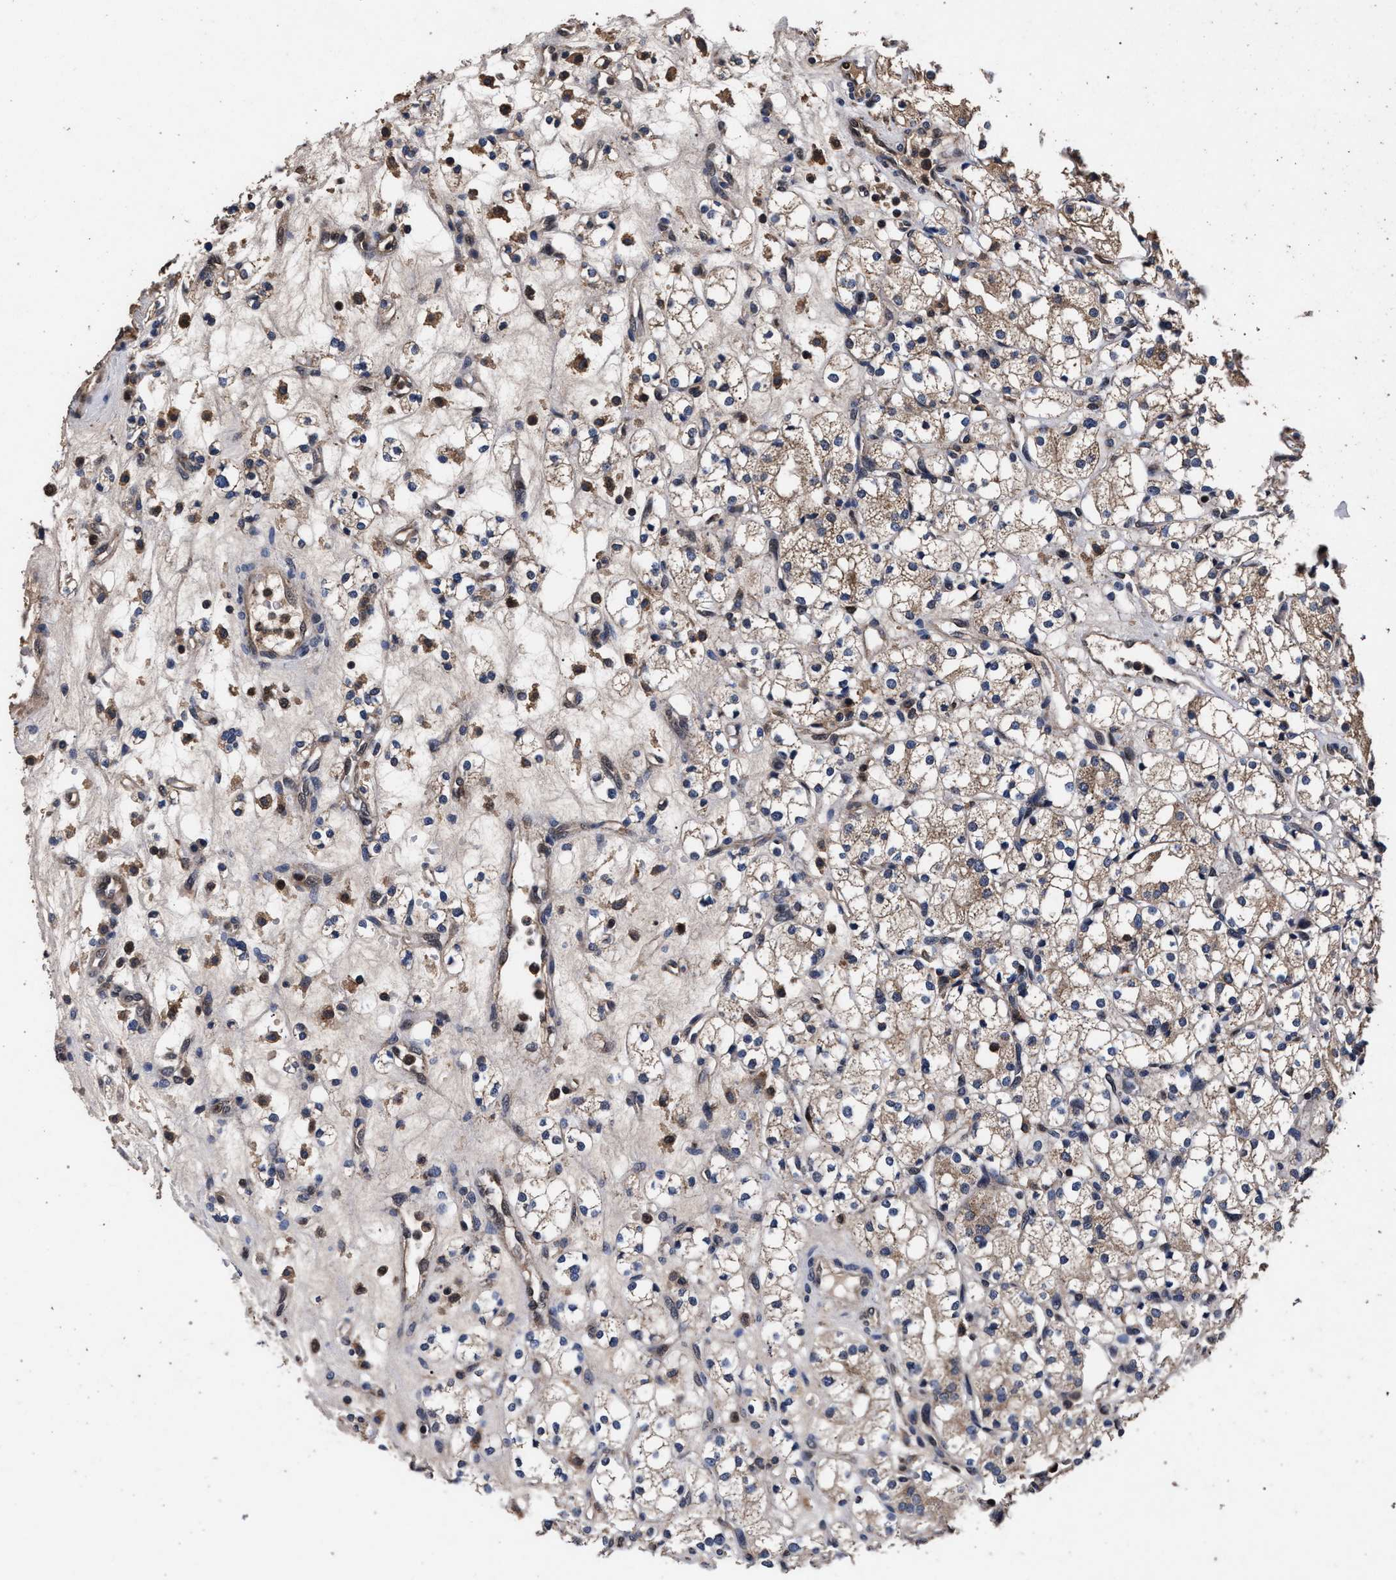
{"staining": {"intensity": "weak", "quantity": ">75%", "location": "cytoplasmic/membranous"}, "tissue": "renal cancer", "cell_type": "Tumor cells", "image_type": "cancer", "snomed": [{"axis": "morphology", "description": "Adenocarcinoma, NOS"}, {"axis": "topography", "description": "Kidney"}], "caption": "Immunohistochemical staining of renal adenocarcinoma displays low levels of weak cytoplasmic/membranous staining in about >75% of tumor cells.", "gene": "ACOX1", "patient": {"sex": "male", "age": 77}}